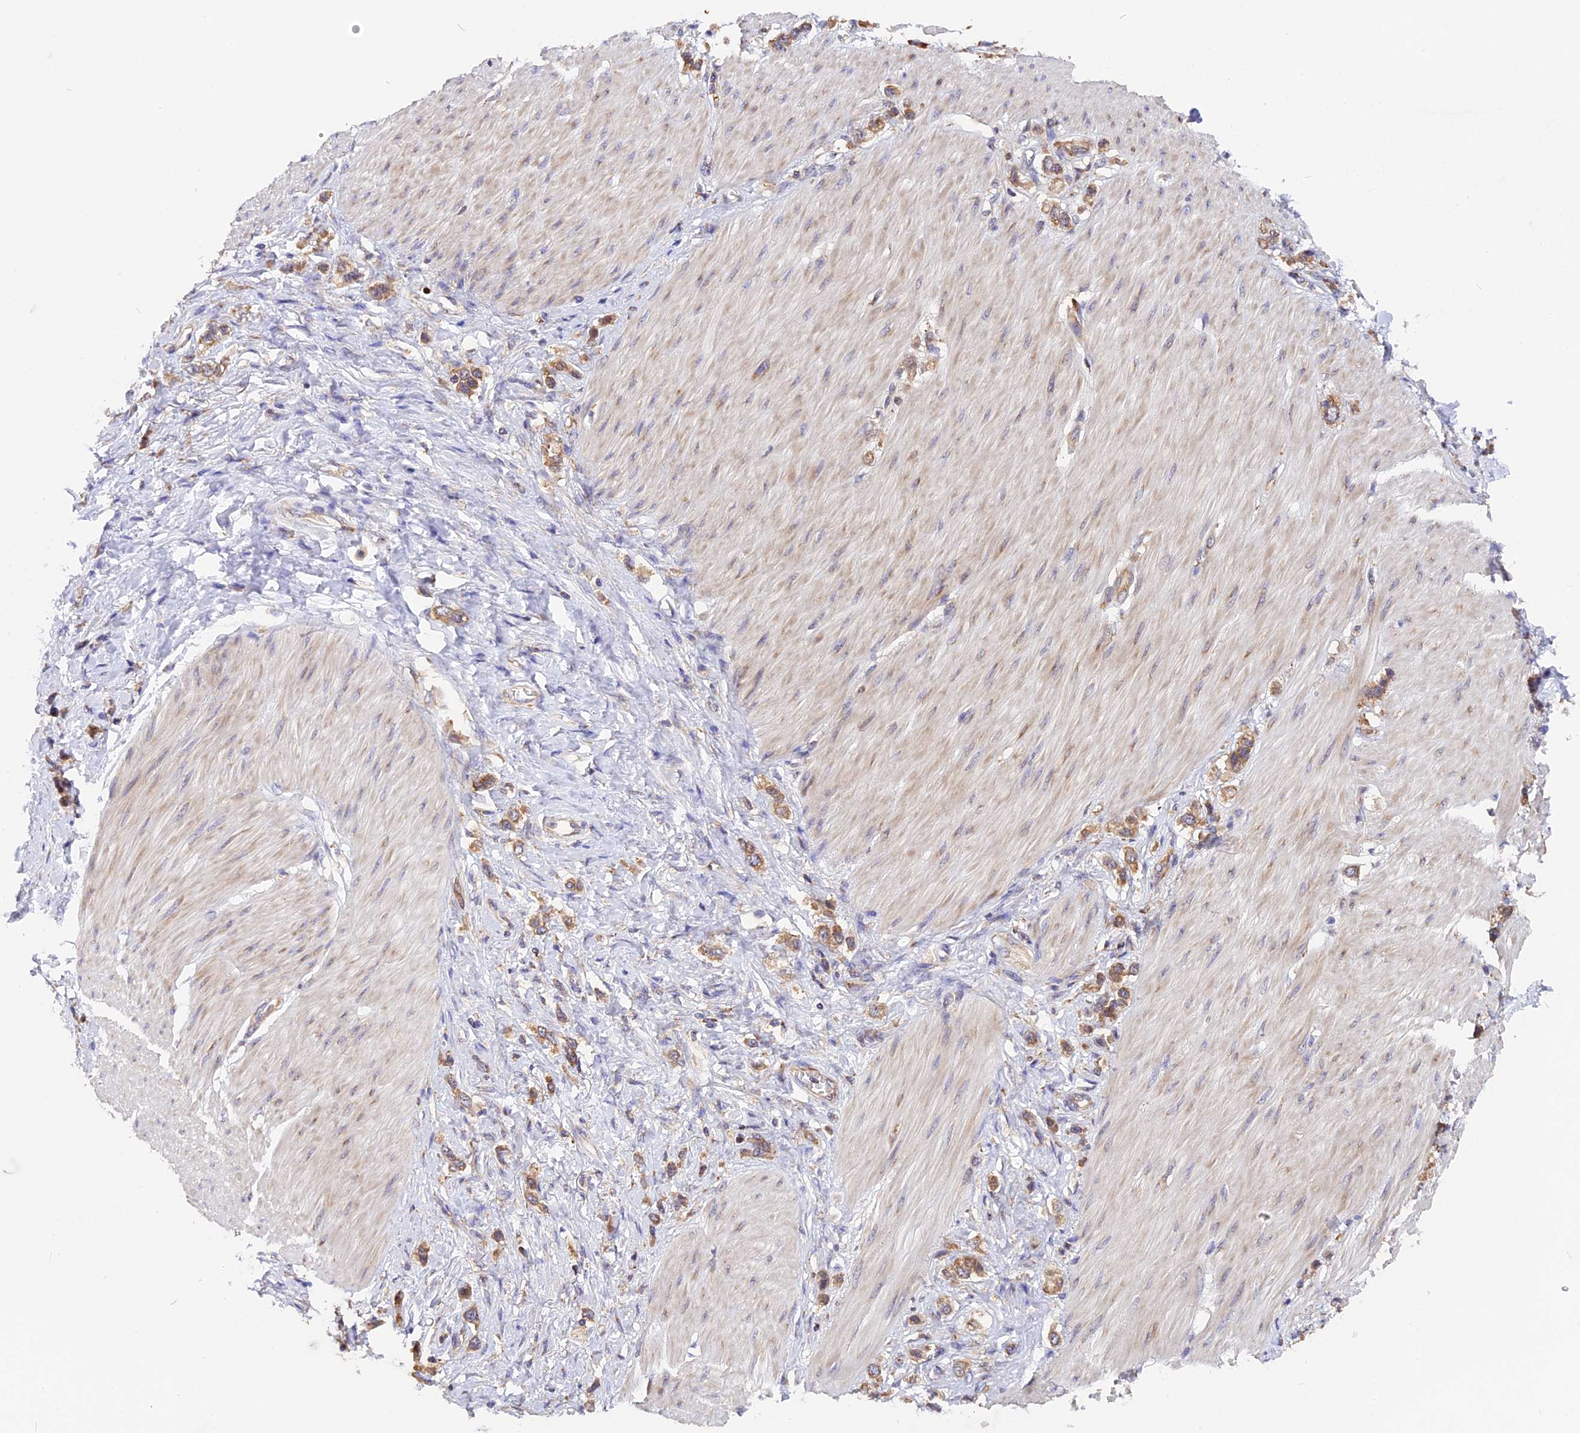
{"staining": {"intensity": "moderate", "quantity": ">75%", "location": "cytoplasmic/membranous"}, "tissue": "stomach cancer", "cell_type": "Tumor cells", "image_type": "cancer", "snomed": [{"axis": "morphology", "description": "Normal tissue, NOS"}, {"axis": "morphology", "description": "Adenocarcinoma, NOS"}, {"axis": "topography", "description": "Stomach, upper"}, {"axis": "topography", "description": "Stomach"}], "caption": "Immunohistochemical staining of stomach cancer (adenocarcinoma) displays medium levels of moderate cytoplasmic/membranous staining in approximately >75% of tumor cells.", "gene": "GNPTAB", "patient": {"sex": "female", "age": 65}}